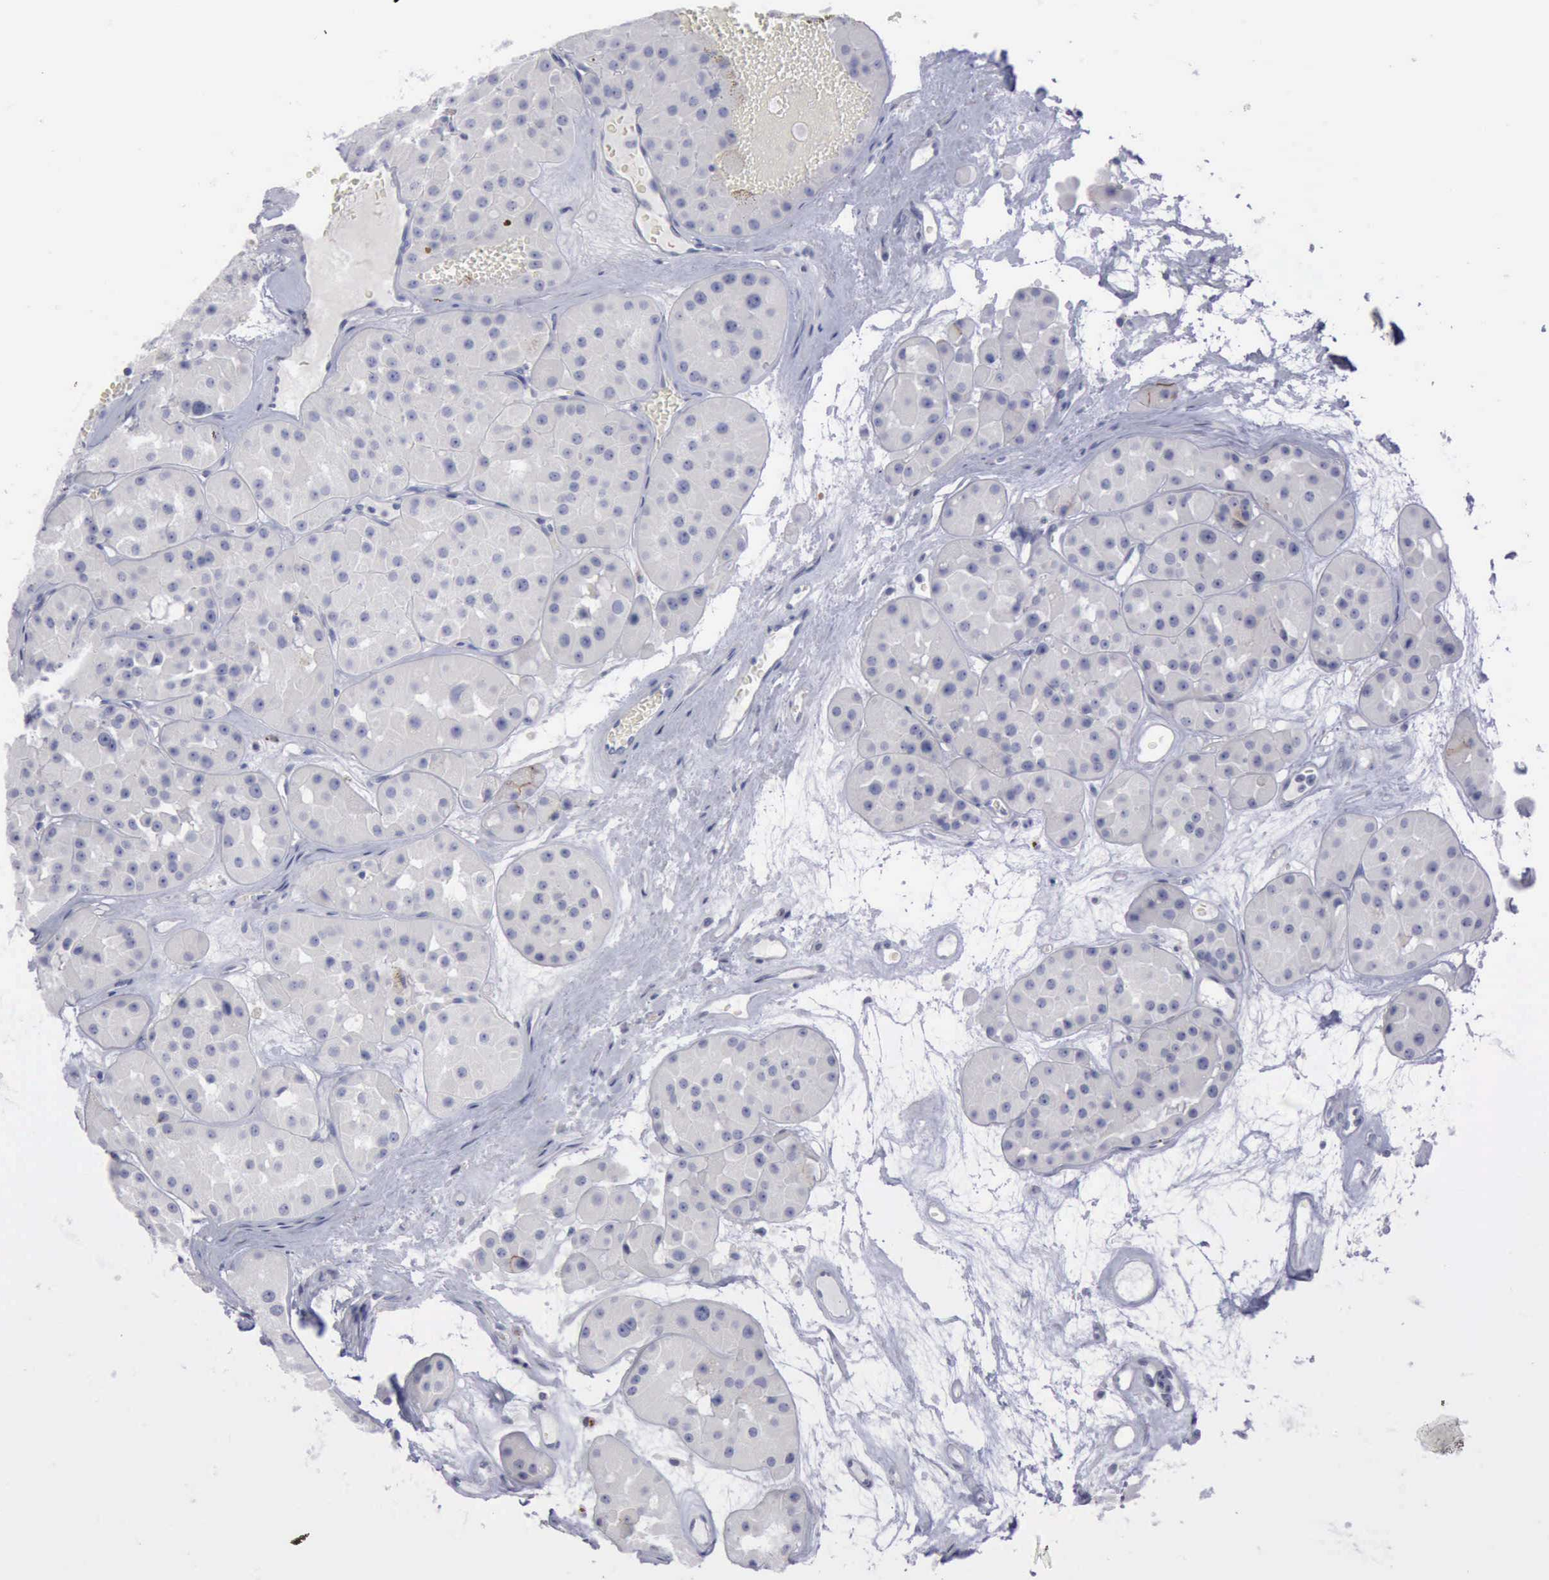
{"staining": {"intensity": "negative", "quantity": "none", "location": "none"}, "tissue": "renal cancer", "cell_type": "Tumor cells", "image_type": "cancer", "snomed": [{"axis": "morphology", "description": "Adenocarcinoma, uncertain malignant potential"}, {"axis": "topography", "description": "Kidney"}], "caption": "Immunohistochemical staining of human renal cancer reveals no significant expression in tumor cells.", "gene": "CDH2", "patient": {"sex": "male", "age": 63}}